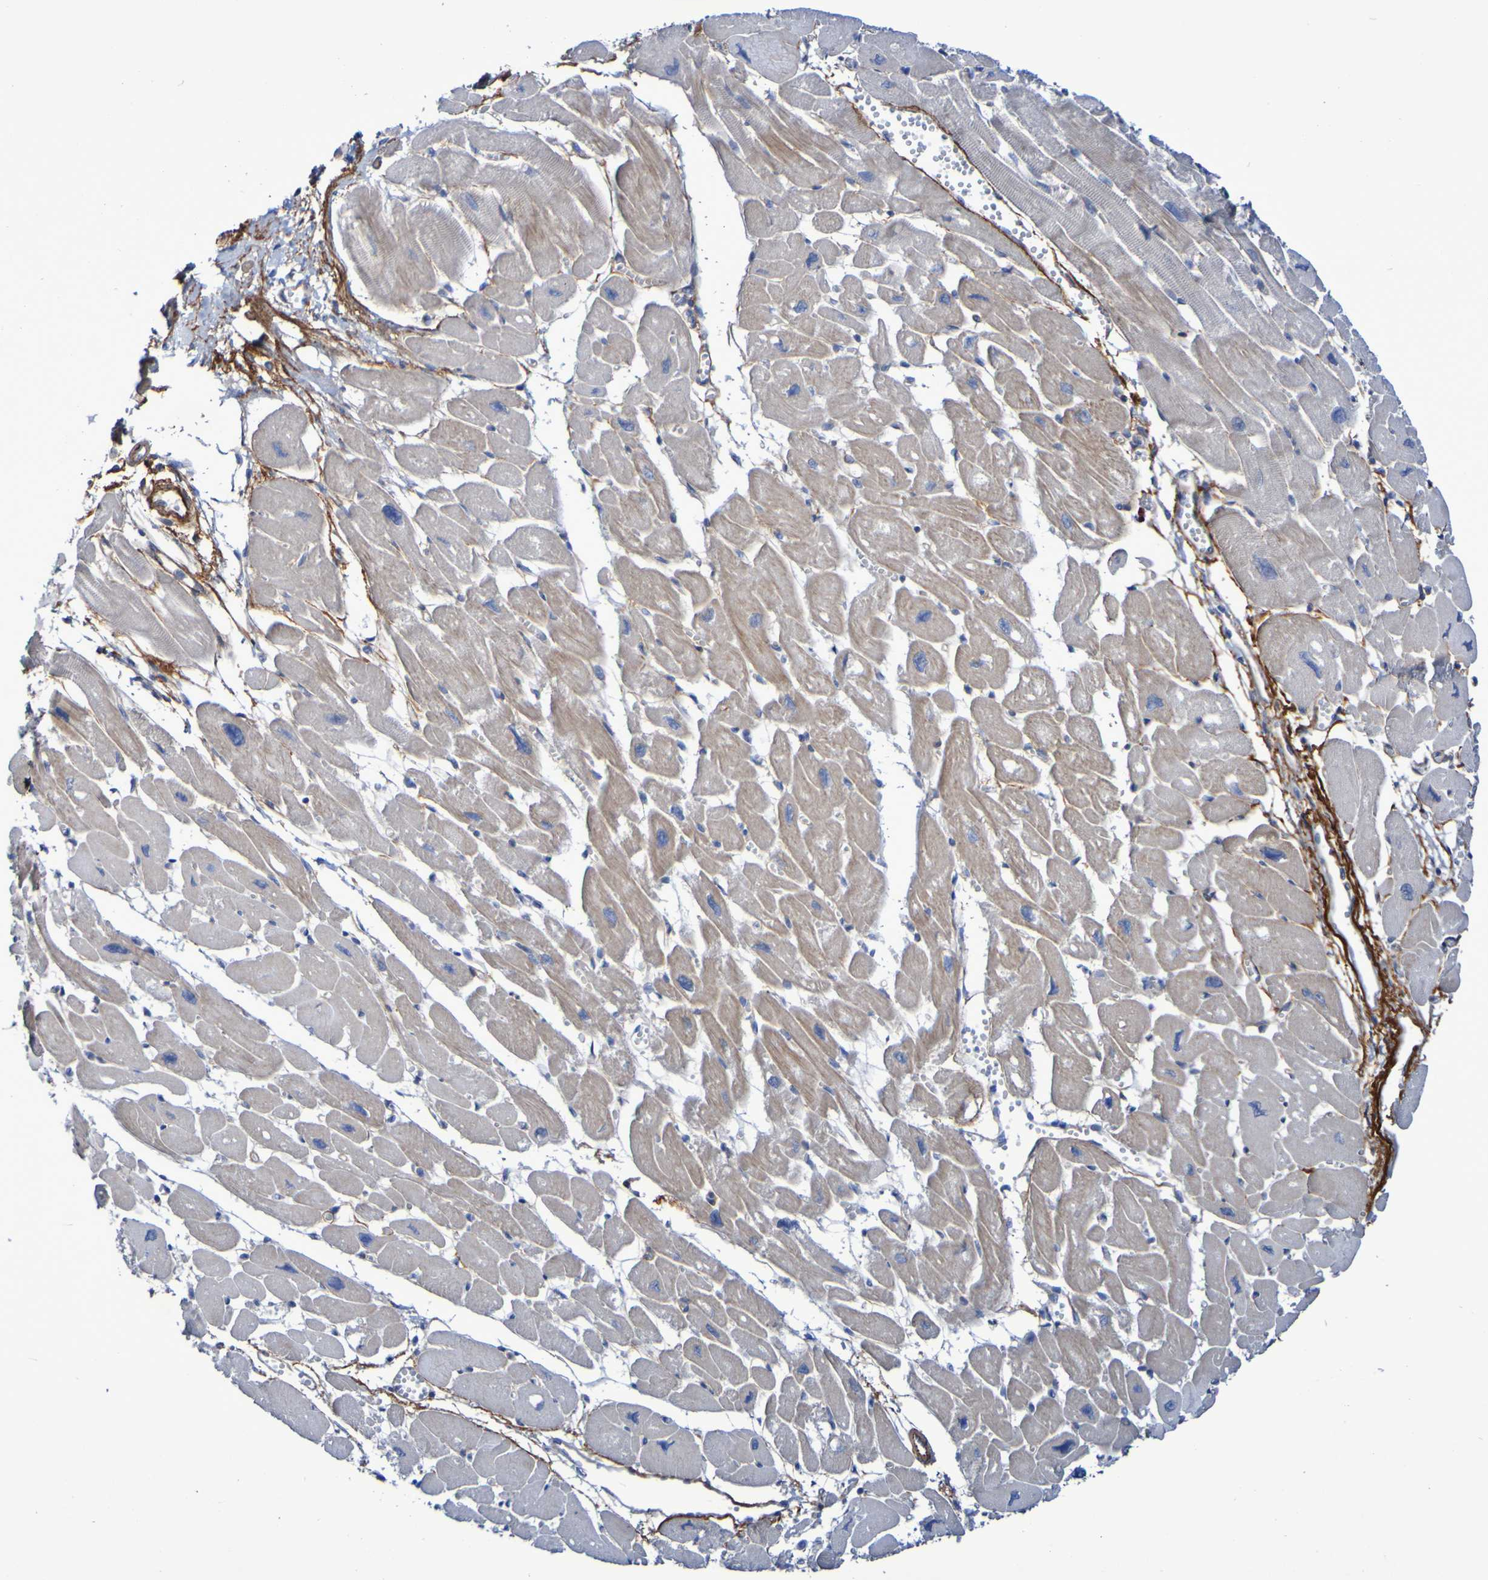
{"staining": {"intensity": "moderate", "quantity": "25%-75%", "location": "cytoplasmic/membranous"}, "tissue": "heart muscle", "cell_type": "Cardiomyocytes", "image_type": "normal", "snomed": [{"axis": "morphology", "description": "Normal tissue, NOS"}, {"axis": "topography", "description": "Heart"}], "caption": "High-magnification brightfield microscopy of normal heart muscle stained with DAB (3,3'-diaminobenzidine) (brown) and counterstained with hematoxylin (blue). cardiomyocytes exhibit moderate cytoplasmic/membranous staining is appreciated in approximately25%-75% of cells. The protein of interest is shown in brown color, while the nuclei are stained blue.", "gene": "LPP", "patient": {"sex": "female", "age": 54}}